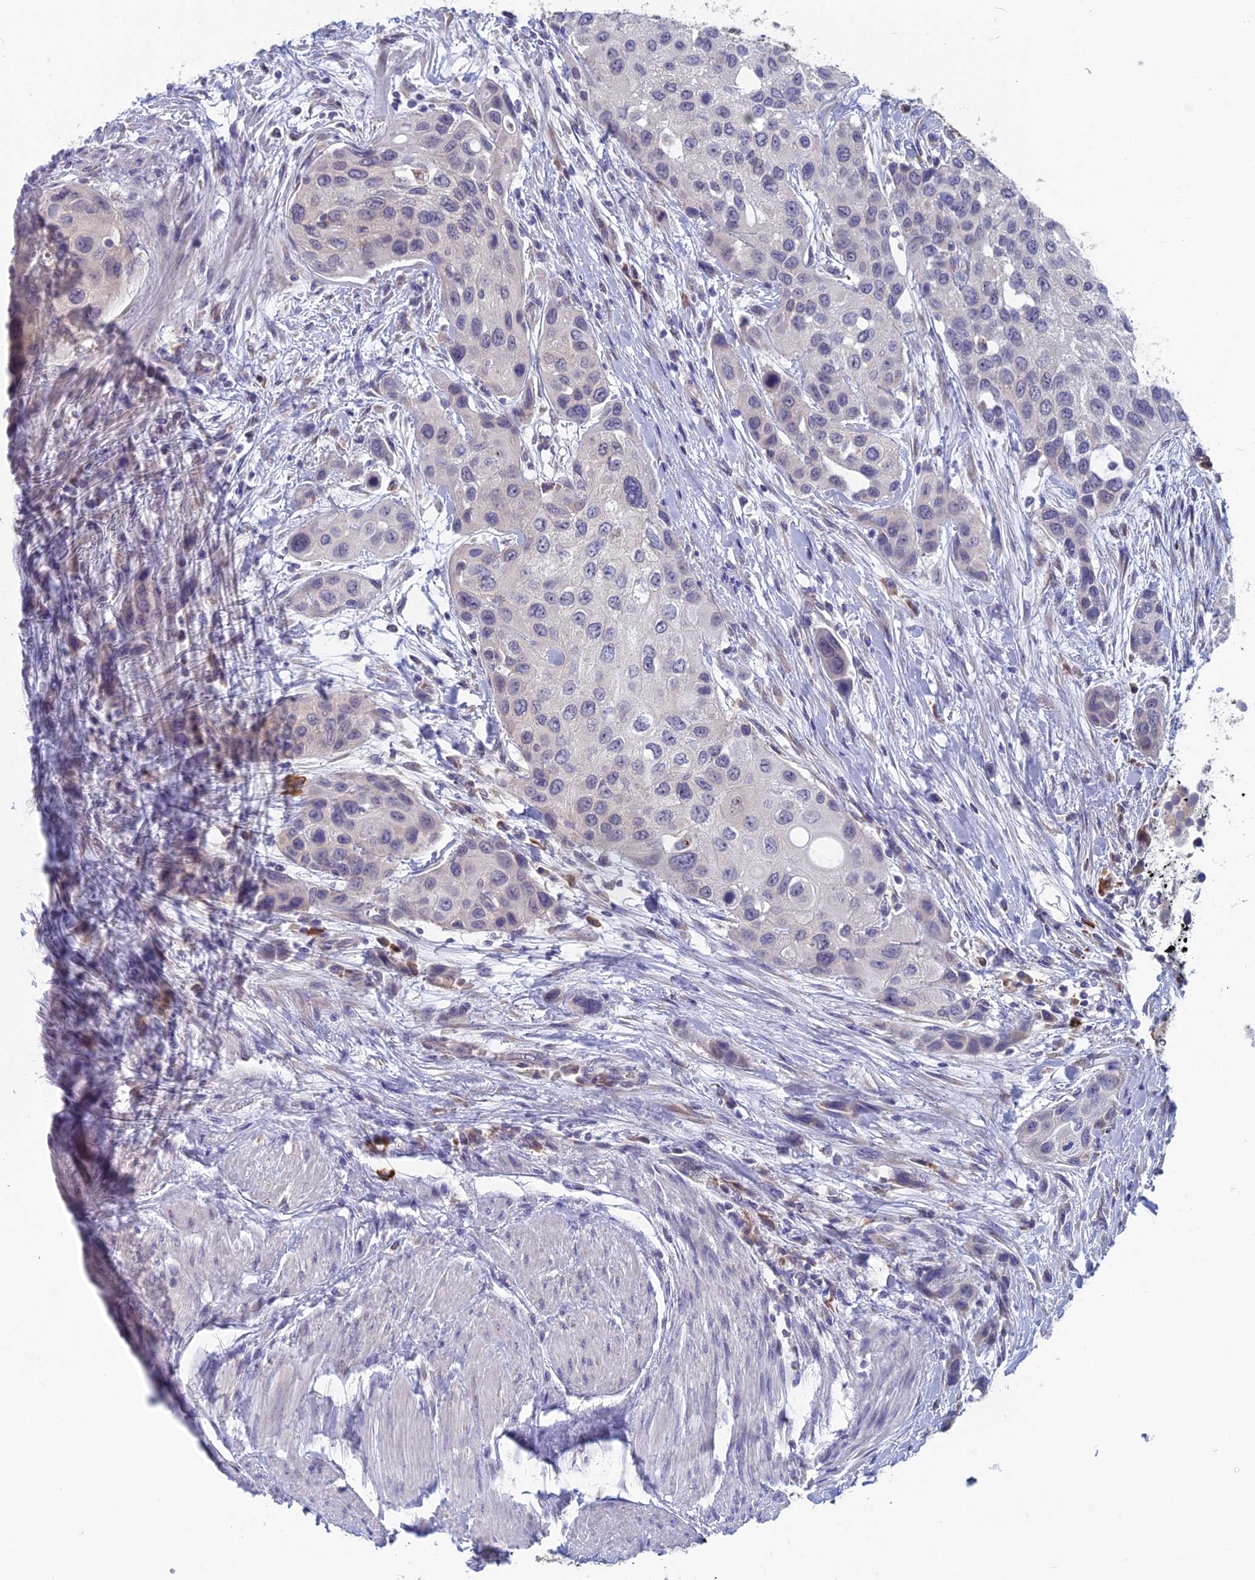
{"staining": {"intensity": "negative", "quantity": "none", "location": "none"}, "tissue": "urothelial cancer", "cell_type": "Tumor cells", "image_type": "cancer", "snomed": [{"axis": "morphology", "description": "Normal tissue, NOS"}, {"axis": "morphology", "description": "Urothelial carcinoma, High grade"}, {"axis": "topography", "description": "Vascular tissue"}, {"axis": "topography", "description": "Urinary bladder"}], "caption": "This is an immunohistochemistry photomicrograph of urothelial cancer. There is no expression in tumor cells.", "gene": "MRI1", "patient": {"sex": "female", "age": 56}}